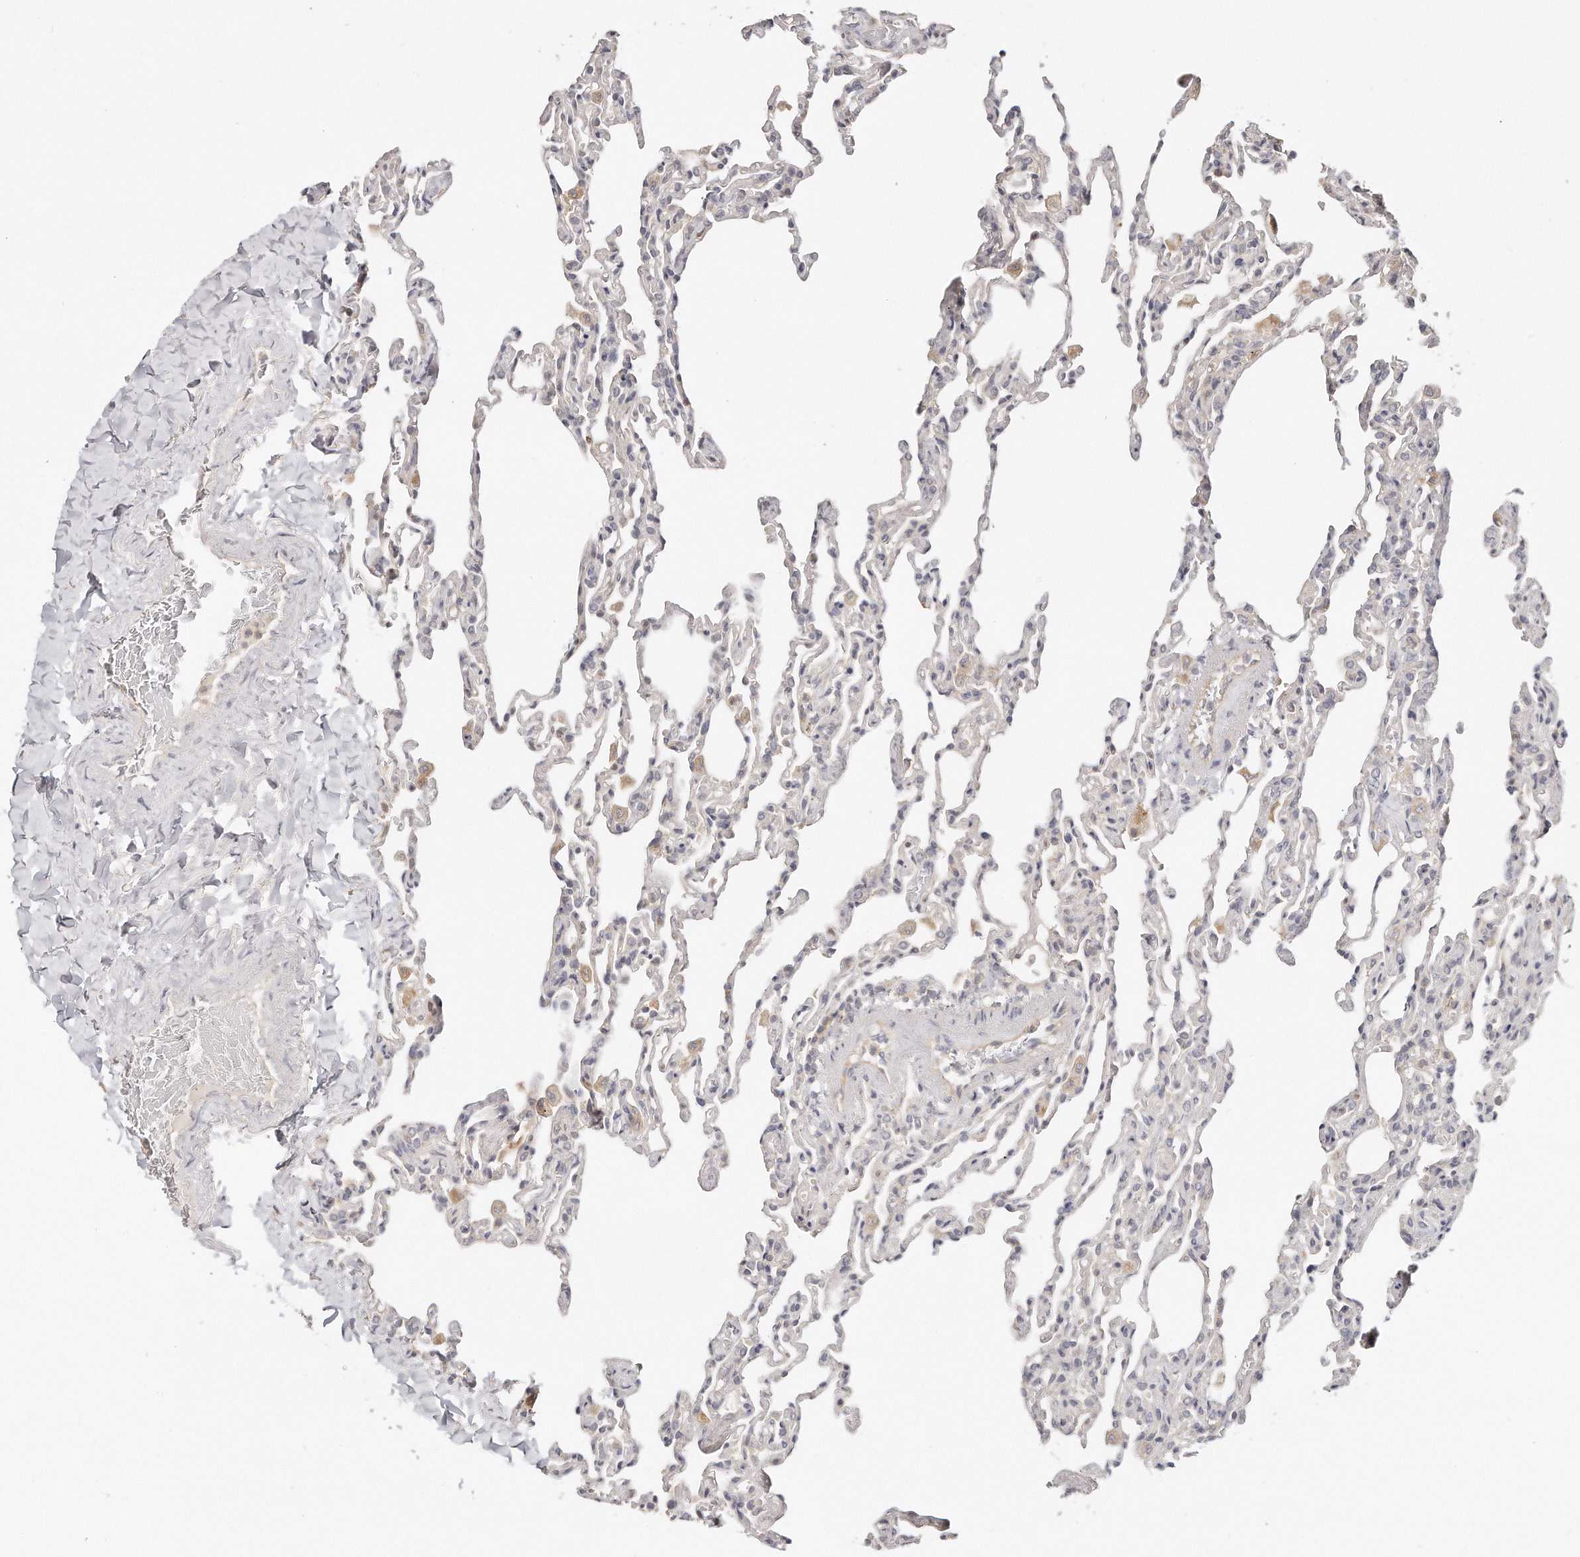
{"staining": {"intensity": "weak", "quantity": "<25%", "location": "cytoplasmic/membranous"}, "tissue": "lung", "cell_type": "Alveolar cells", "image_type": "normal", "snomed": [{"axis": "morphology", "description": "Normal tissue, NOS"}, {"axis": "topography", "description": "Lung"}], "caption": "Alveolar cells are negative for protein expression in unremarkable human lung. The staining was performed using DAB to visualize the protein expression in brown, while the nuclei were stained in blue with hematoxylin (Magnification: 20x).", "gene": "TTLL4", "patient": {"sex": "male", "age": 20}}